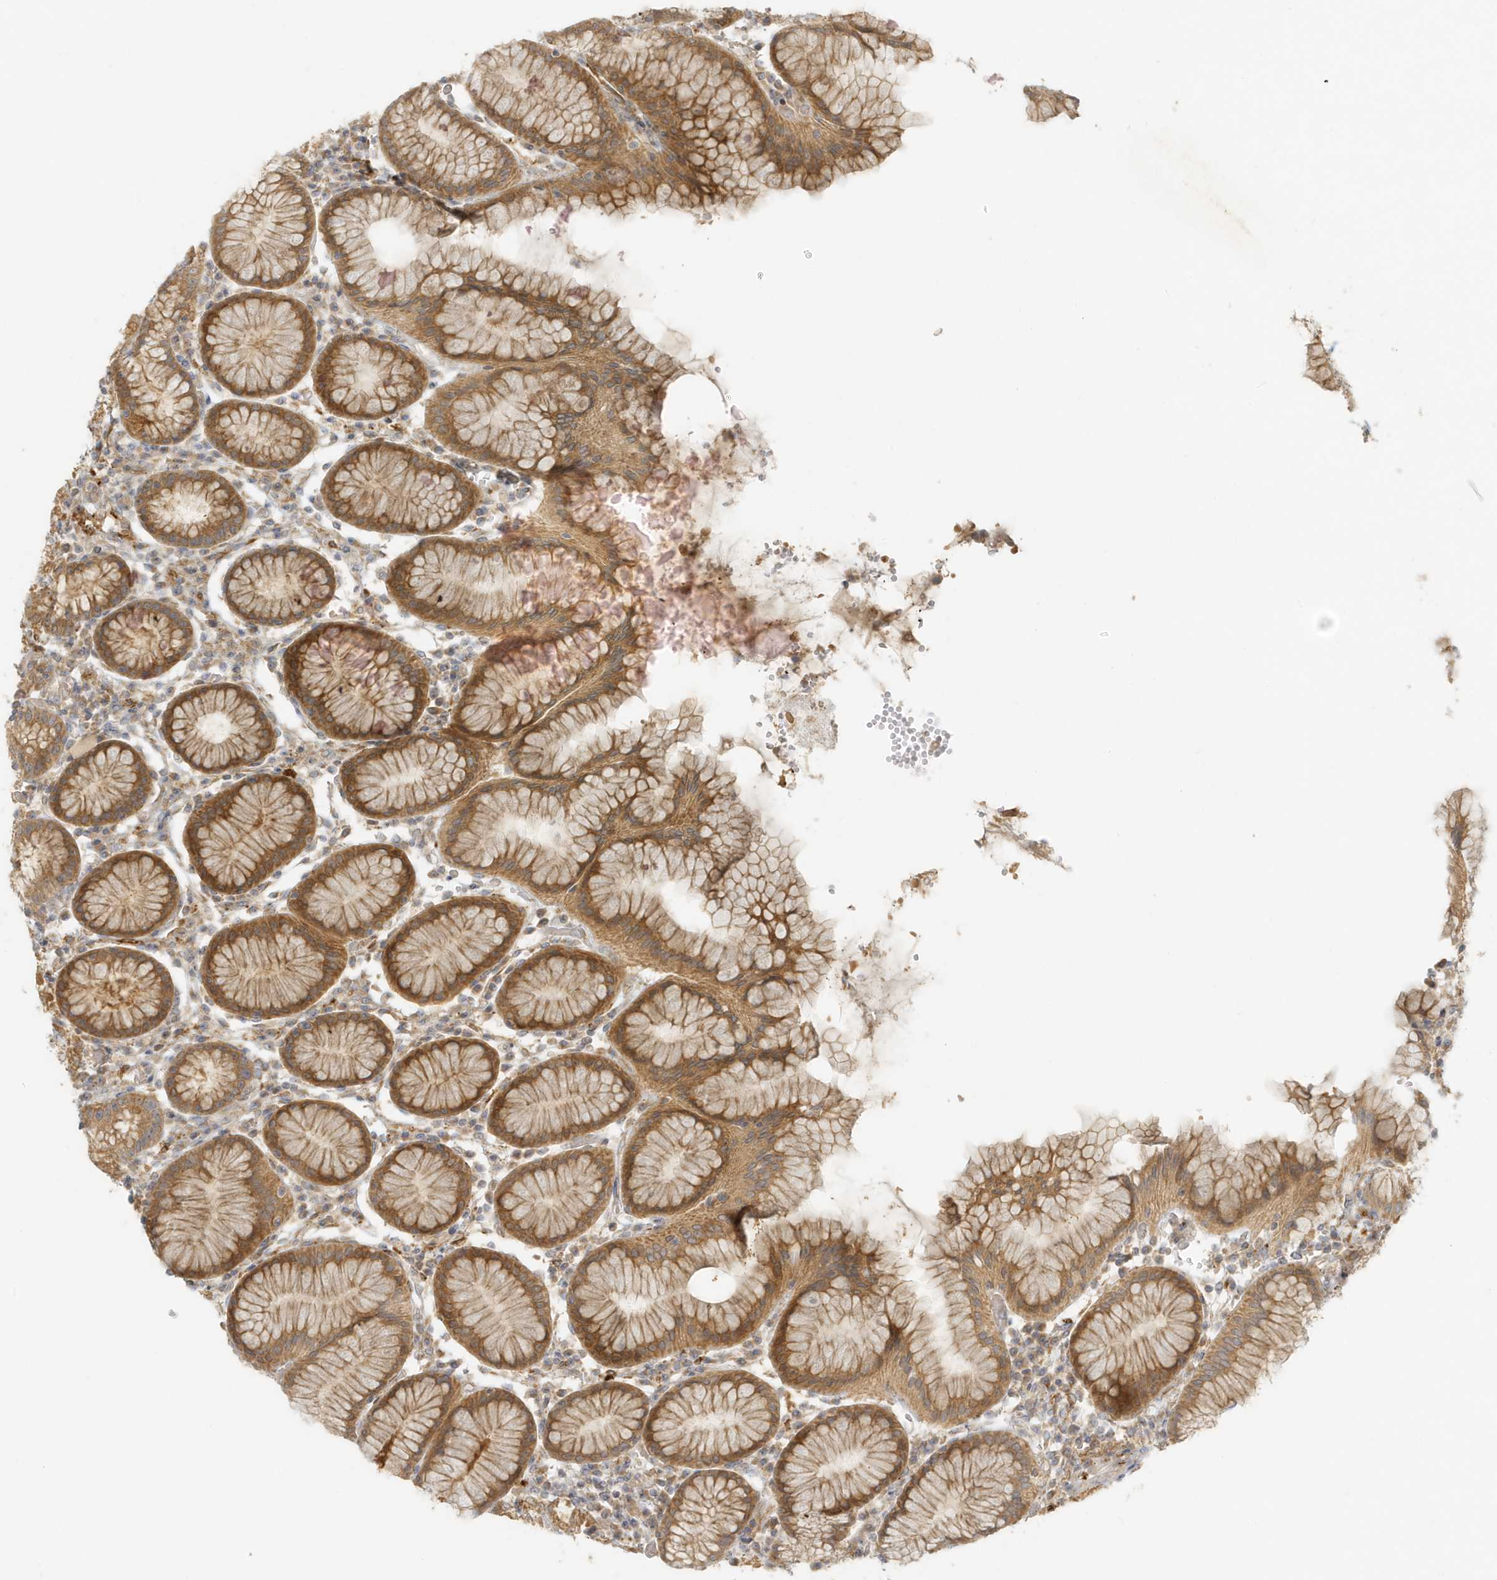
{"staining": {"intensity": "moderate", "quantity": ">75%", "location": "cytoplasmic/membranous"}, "tissue": "stomach", "cell_type": "Glandular cells", "image_type": "normal", "snomed": [{"axis": "morphology", "description": "Normal tissue, NOS"}, {"axis": "topography", "description": "Stomach"}, {"axis": "topography", "description": "Stomach, lower"}], "caption": "IHC image of benign human stomach stained for a protein (brown), which shows medium levels of moderate cytoplasmic/membranous staining in approximately >75% of glandular cells.", "gene": "MCOLN1", "patient": {"sex": "female", "age": 56}}